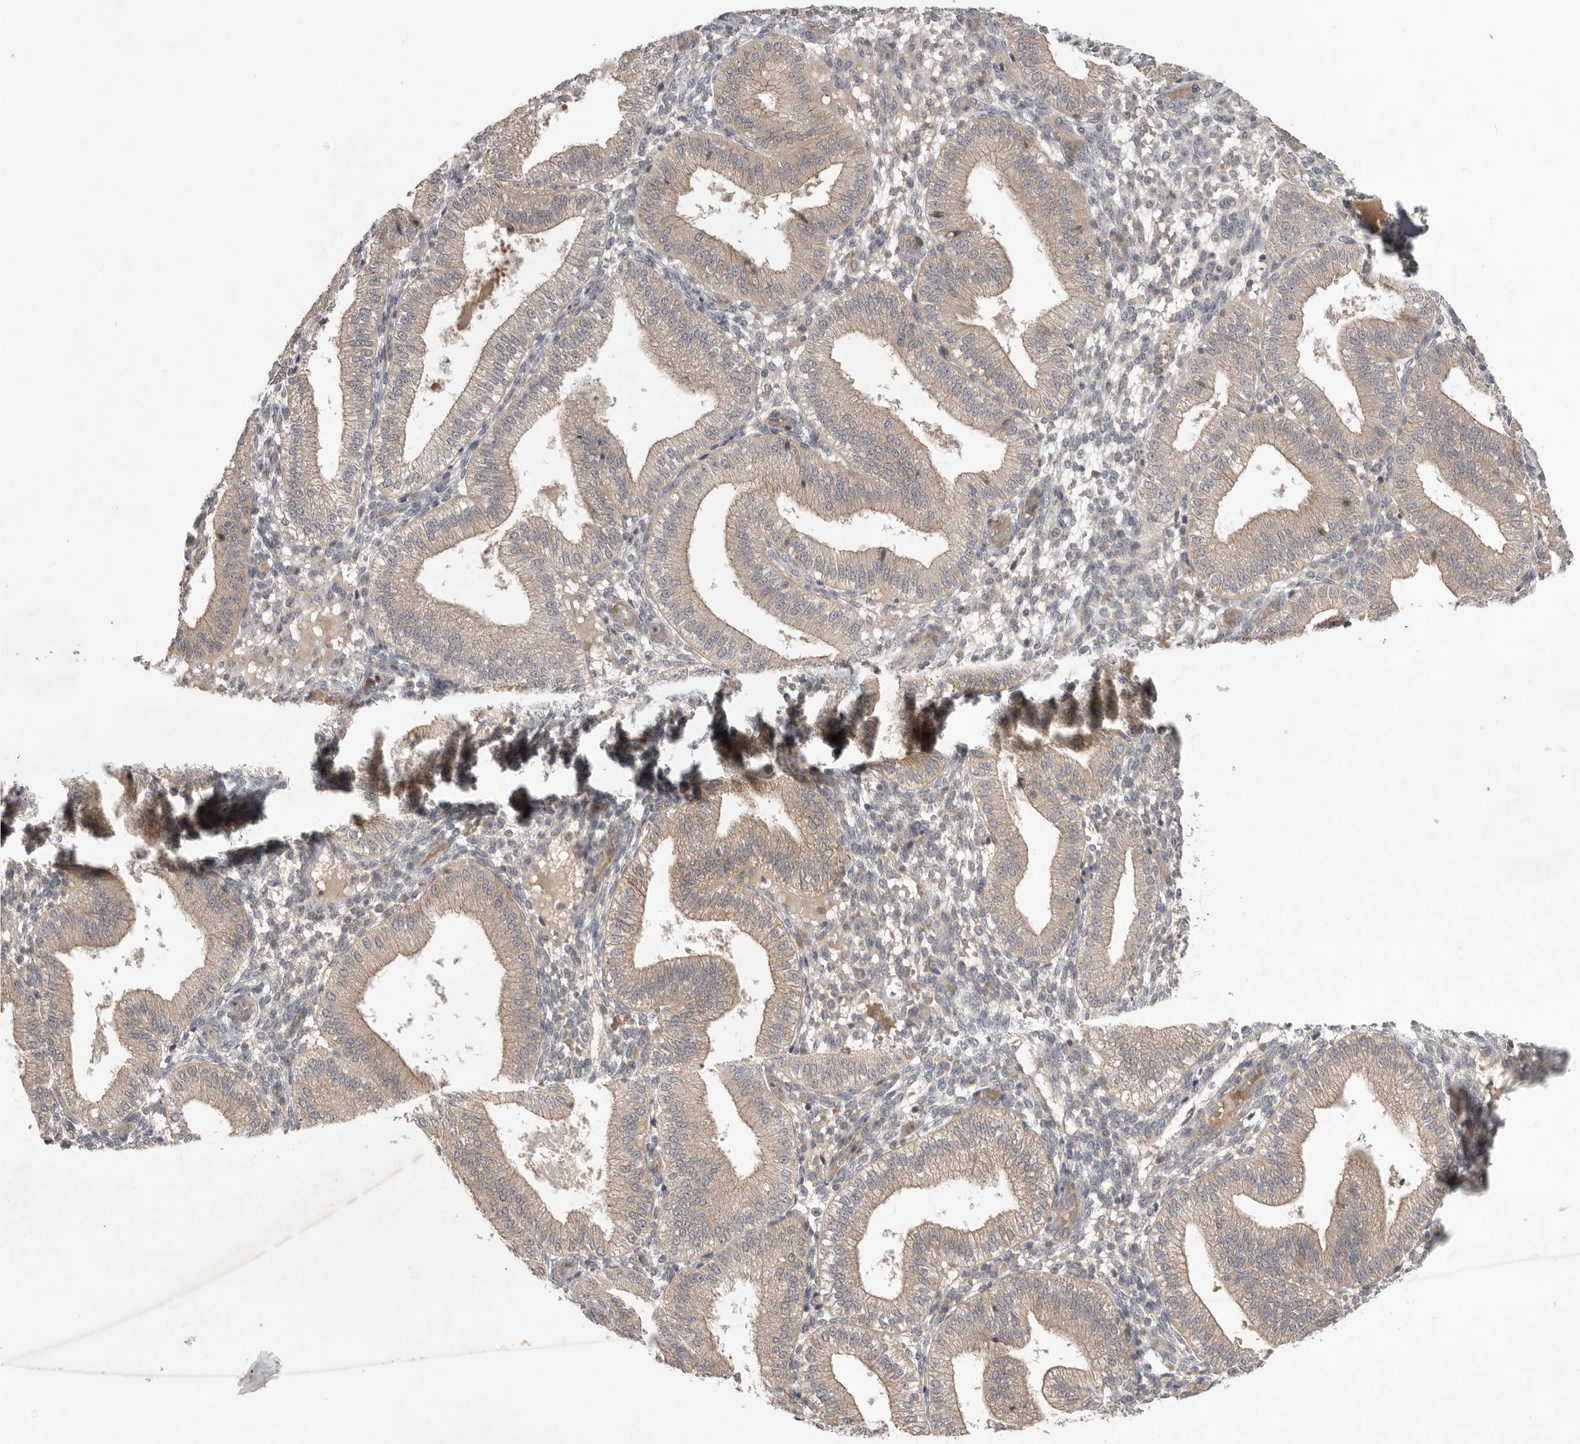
{"staining": {"intensity": "negative", "quantity": "none", "location": "none"}, "tissue": "endometrium", "cell_type": "Cells in endometrial stroma", "image_type": "normal", "snomed": [{"axis": "morphology", "description": "Normal tissue, NOS"}, {"axis": "topography", "description": "Endometrium"}], "caption": "DAB immunohistochemical staining of unremarkable endometrium displays no significant positivity in cells in endometrial stroma. Nuclei are stained in blue.", "gene": "NRCAM", "patient": {"sex": "female", "age": 39}}